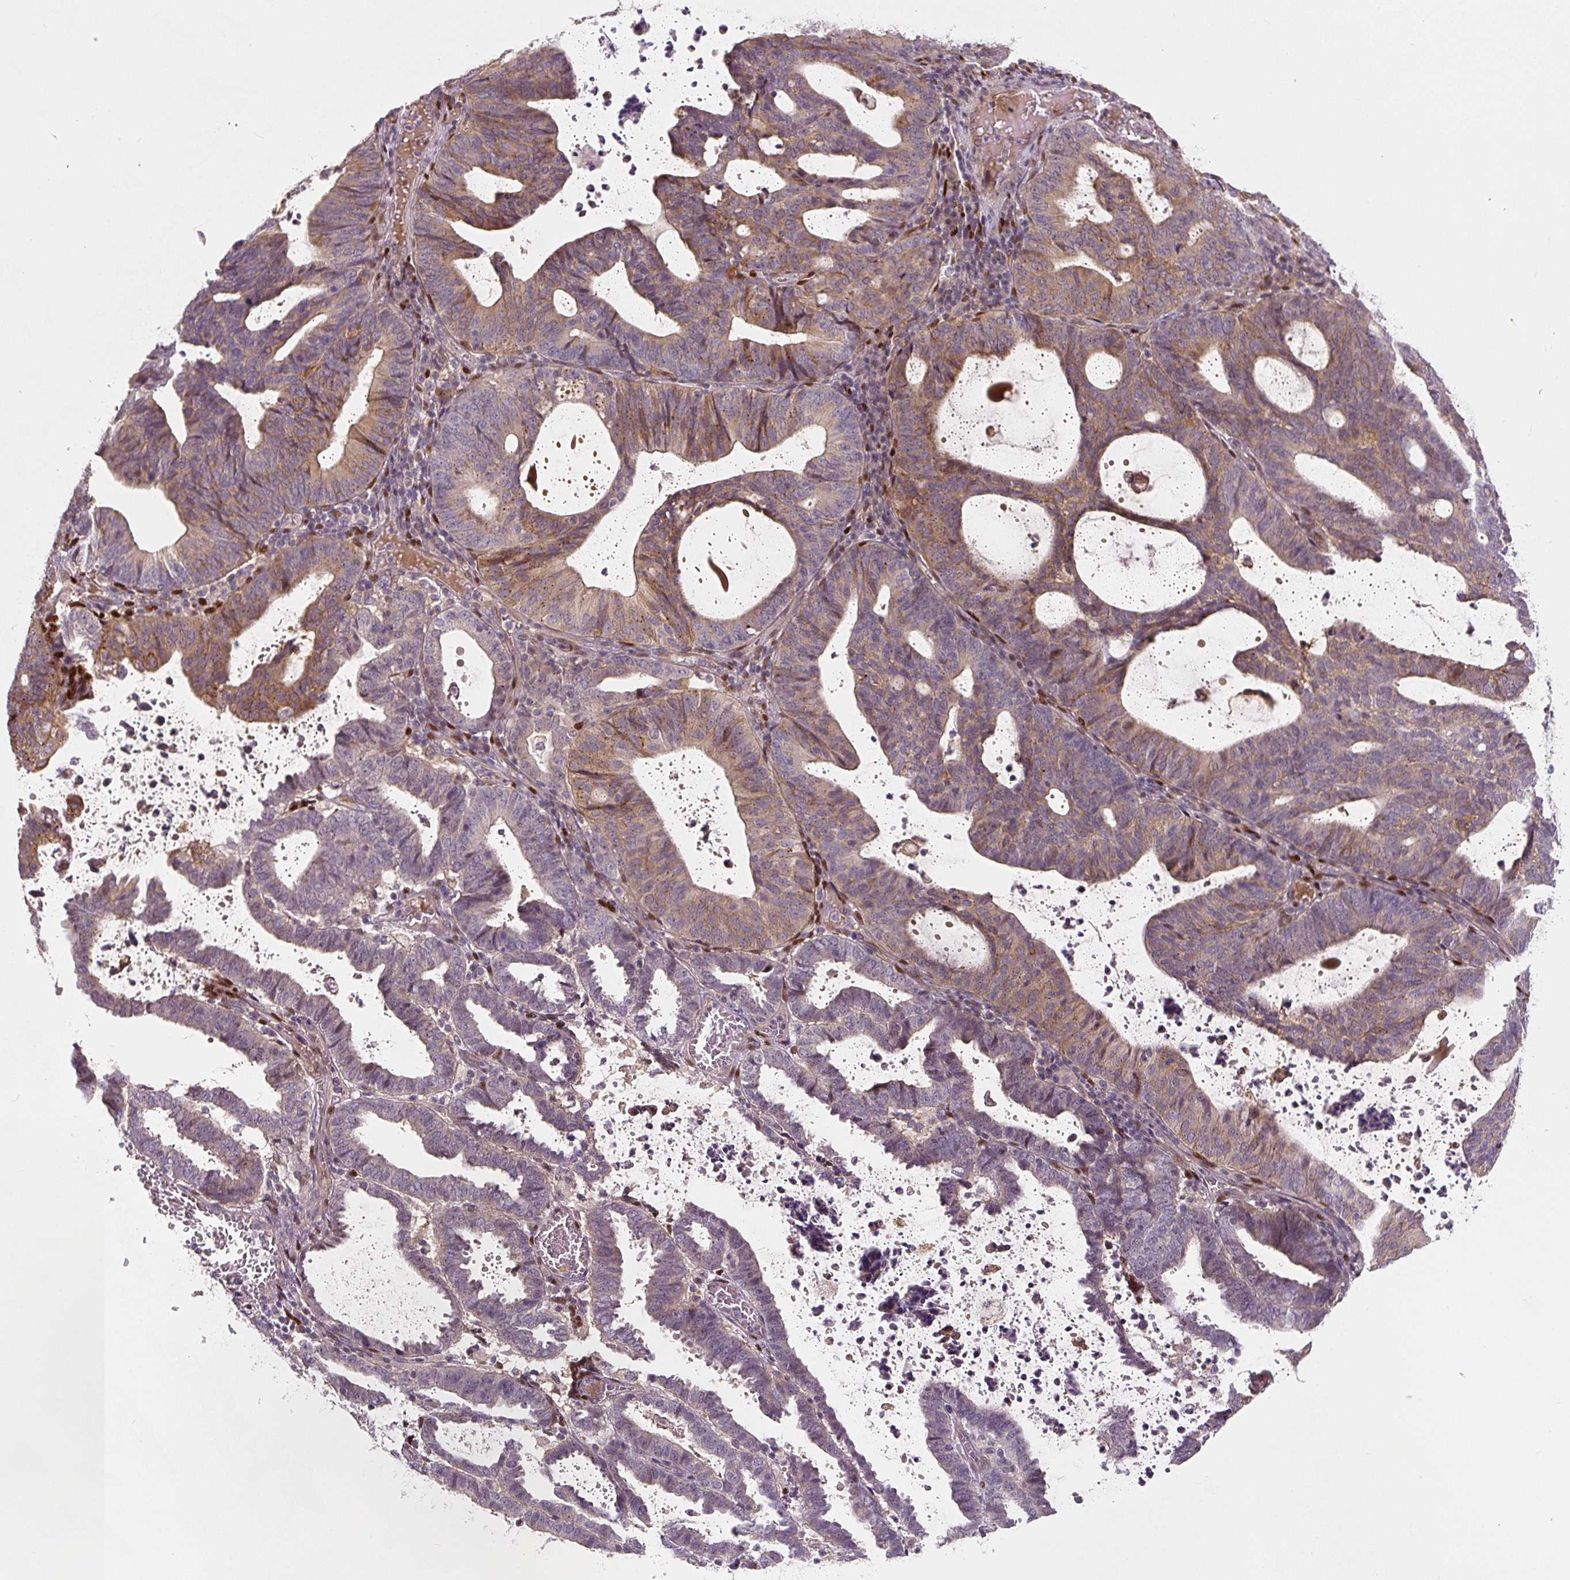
{"staining": {"intensity": "moderate", "quantity": "25%-75%", "location": "cytoplasmic/membranous"}, "tissue": "endometrial cancer", "cell_type": "Tumor cells", "image_type": "cancer", "snomed": [{"axis": "morphology", "description": "Adenocarcinoma, NOS"}, {"axis": "topography", "description": "Uterus"}], "caption": "Brown immunohistochemical staining in endometrial cancer (adenocarcinoma) exhibits moderate cytoplasmic/membranous expression in about 25%-75% of tumor cells.", "gene": "PWWP3B", "patient": {"sex": "female", "age": 83}}